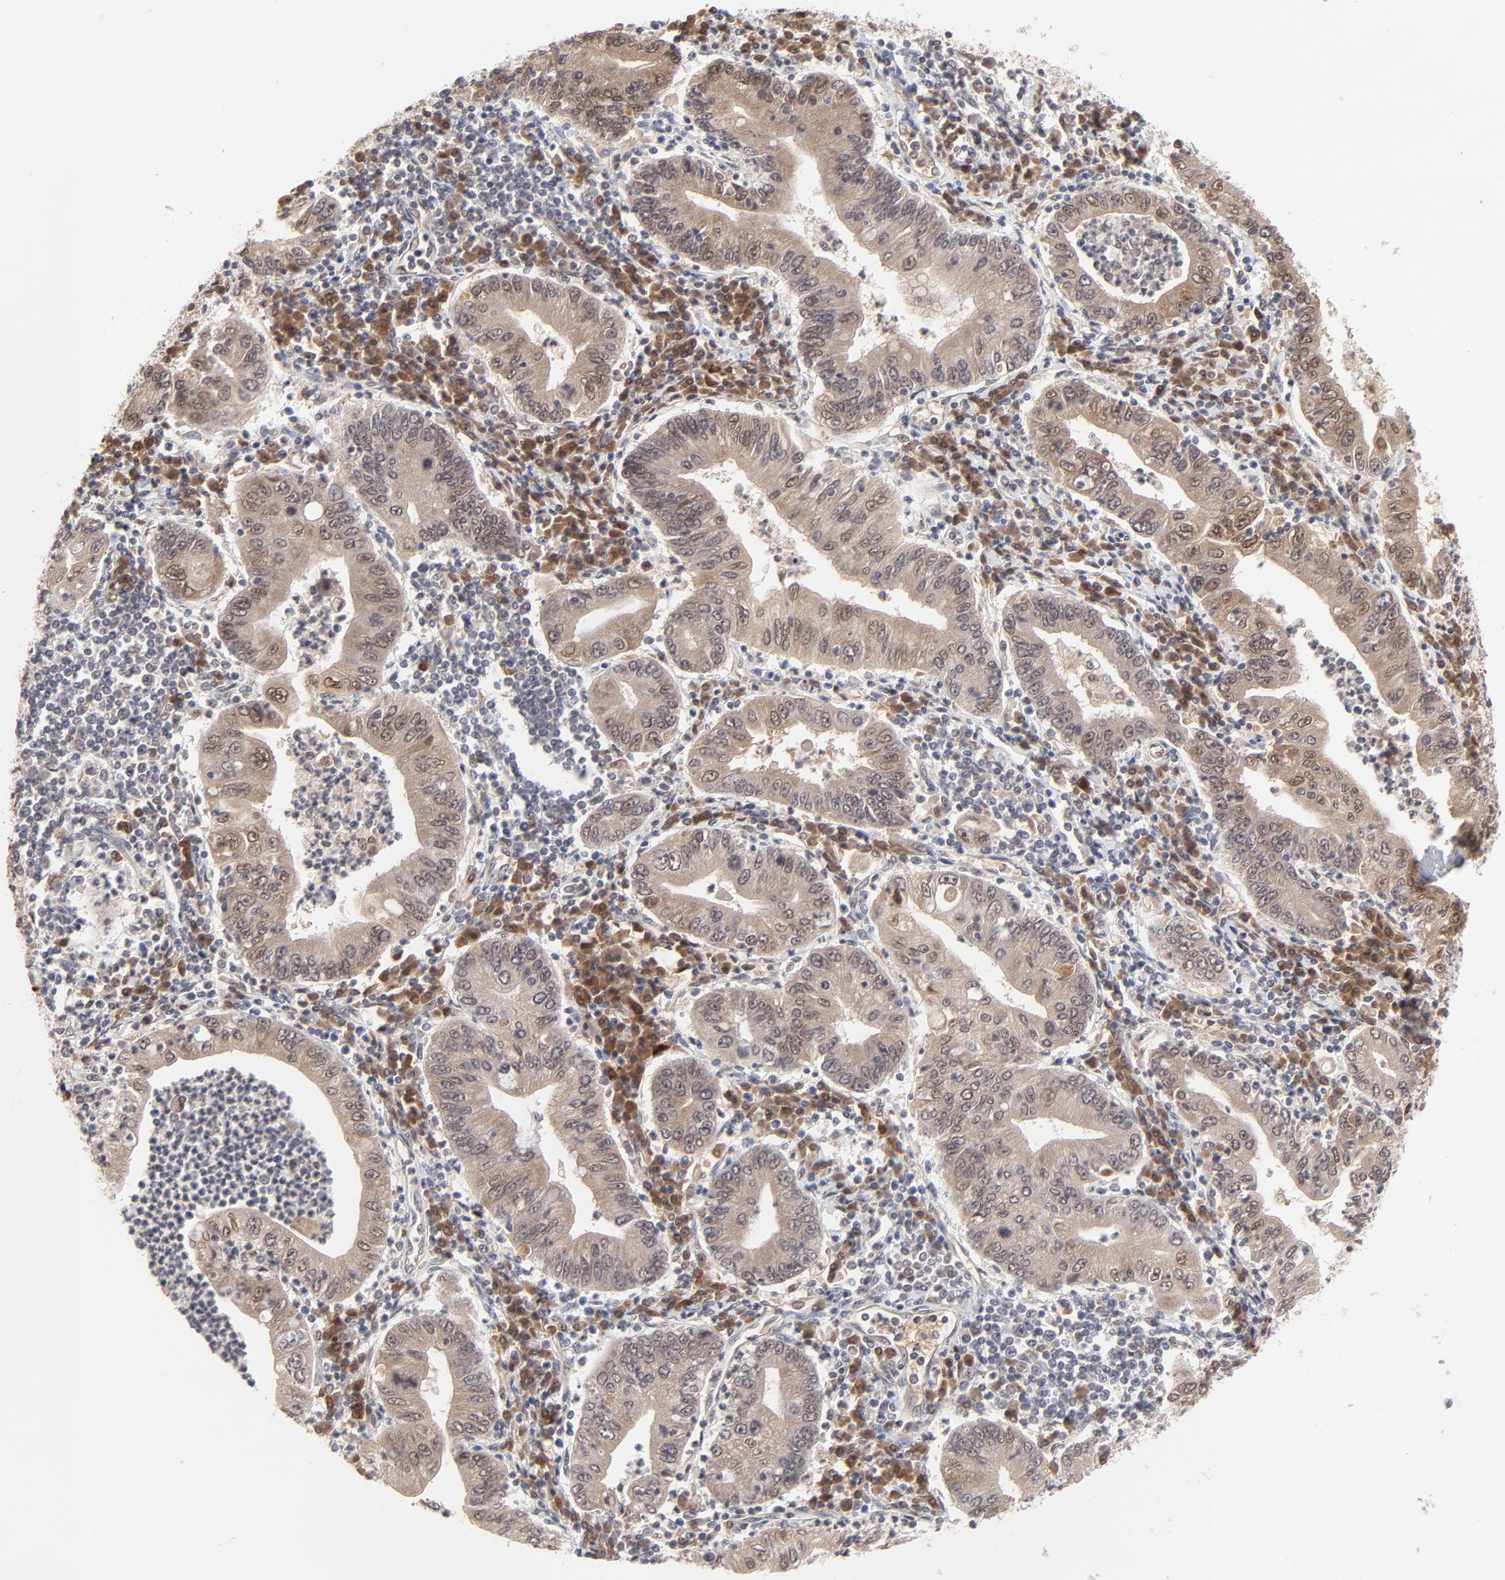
{"staining": {"intensity": "weak", "quantity": ">75%", "location": "cytoplasmic/membranous,nuclear"}, "tissue": "stomach cancer", "cell_type": "Tumor cells", "image_type": "cancer", "snomed": [{"axis": "morphology", "description": "Normal tissue, NOS"}, {"axis": "morphology", "description": "Adenocarcinoma, NOS"}, {"axis": "topography", "description": "Esophagus"}, {"axis": "topography", "description": "Stomach, upper"}, {"axis": "topography", "description": "Peripheral nerve tissue"}], "caption": "DAB immunohistochemical staining of human stomach cancer exhibits weak cytoplasmic/membranous and nuclear protein expression in approximately >75% of tumor cells.", "gene": "CASP10", "patient": {"sex": "male", "age": 62}}